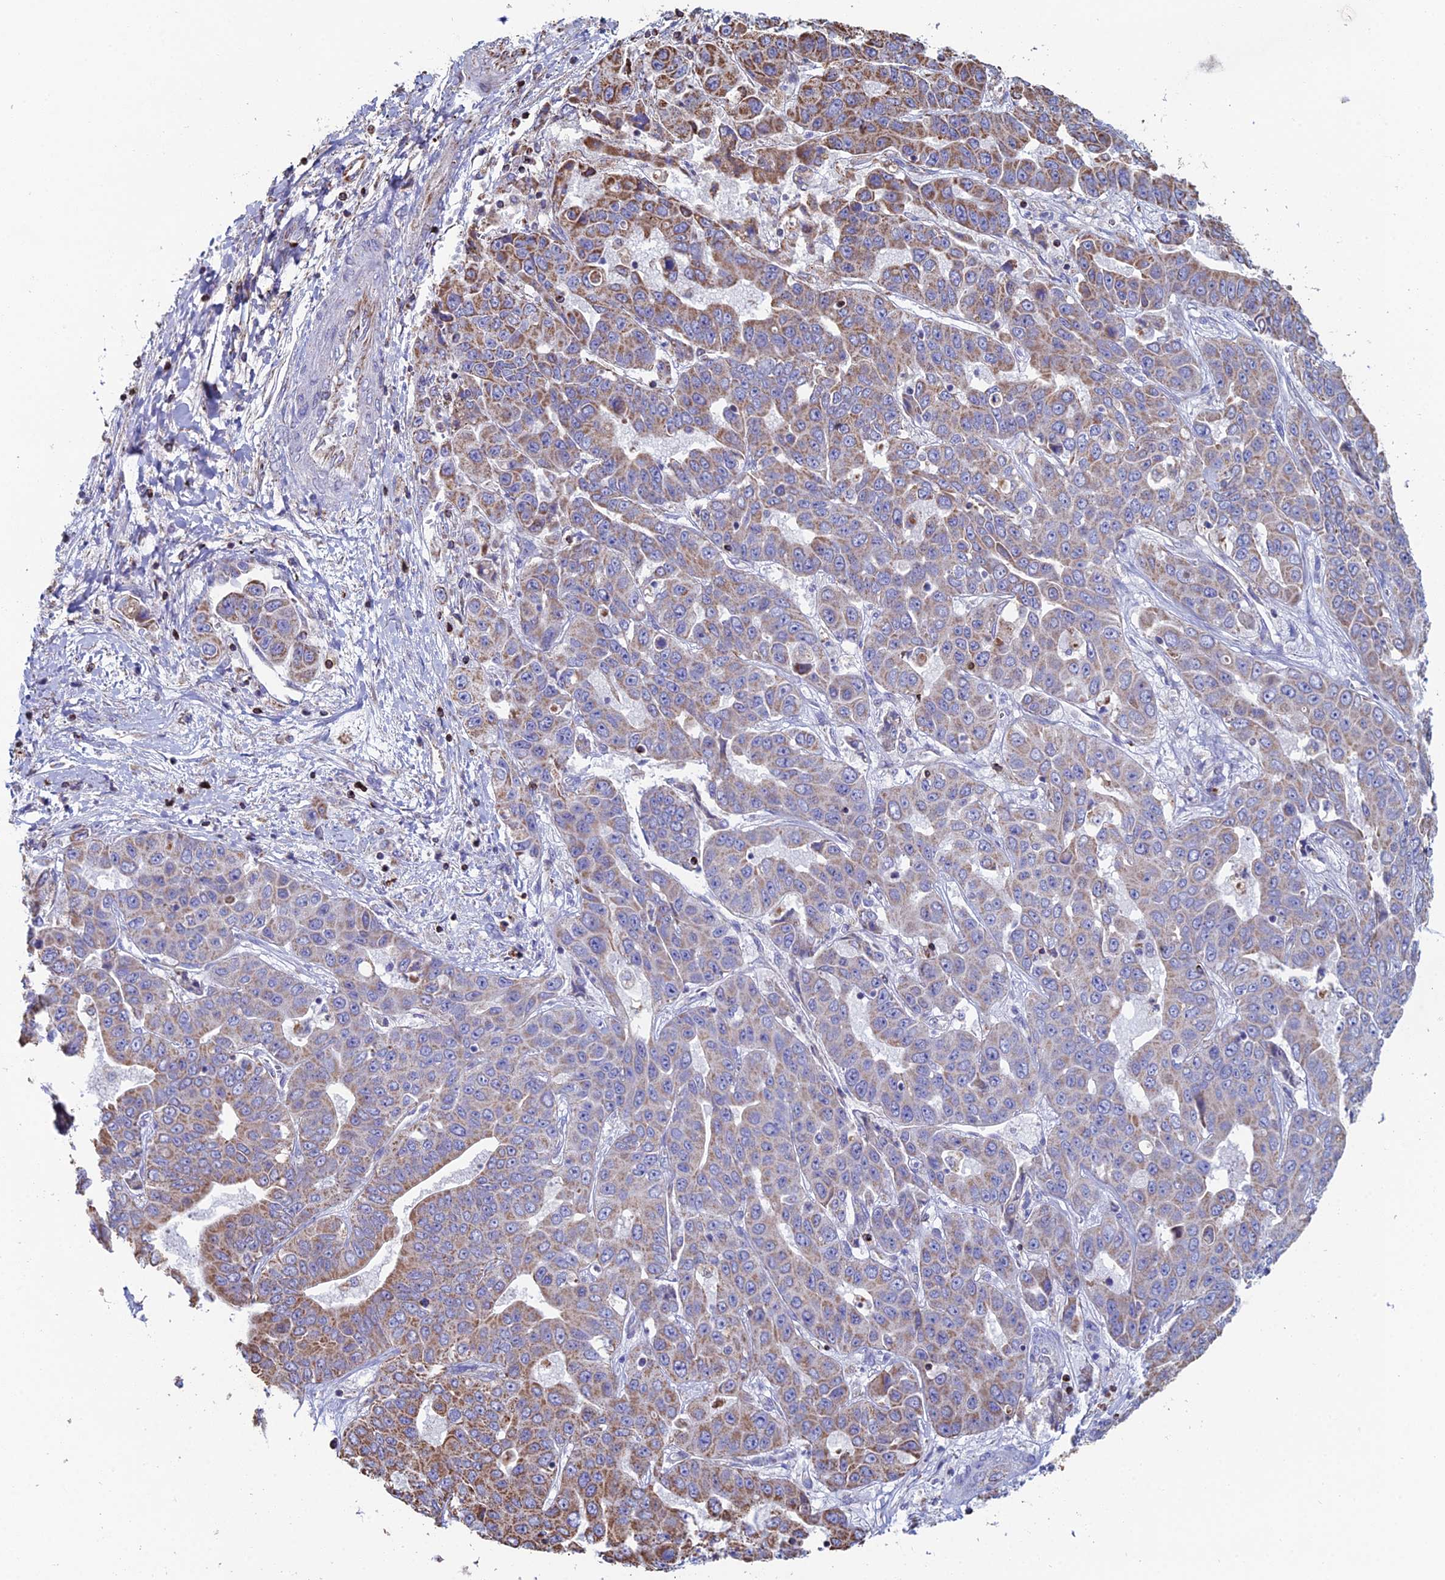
{"staining": {"intensity": "moderate", "quantity": "25%-75%", "location": "cytoplasmic/membranous"}, "tissue": "liver cancer", "cell_type": "Tumor cells", "image_type": "cancer", "snomed": [{"axis": "morphology", "description": "Cholangiocarcinoma"}, {"axis": "topography", "description": "Liver"}], "caption": "Liver cholangiocarcinoma was stained to show a protein in brown. There is medium levels of moderate cytoplasmic/membranous positivity in approximately 25%-75% of tumor cells. The protein of interest is shown in brown color, while the nuclei are stained blue.", "gene": "SPOCK2", "patient": {"sex": "female", "age": 52}}